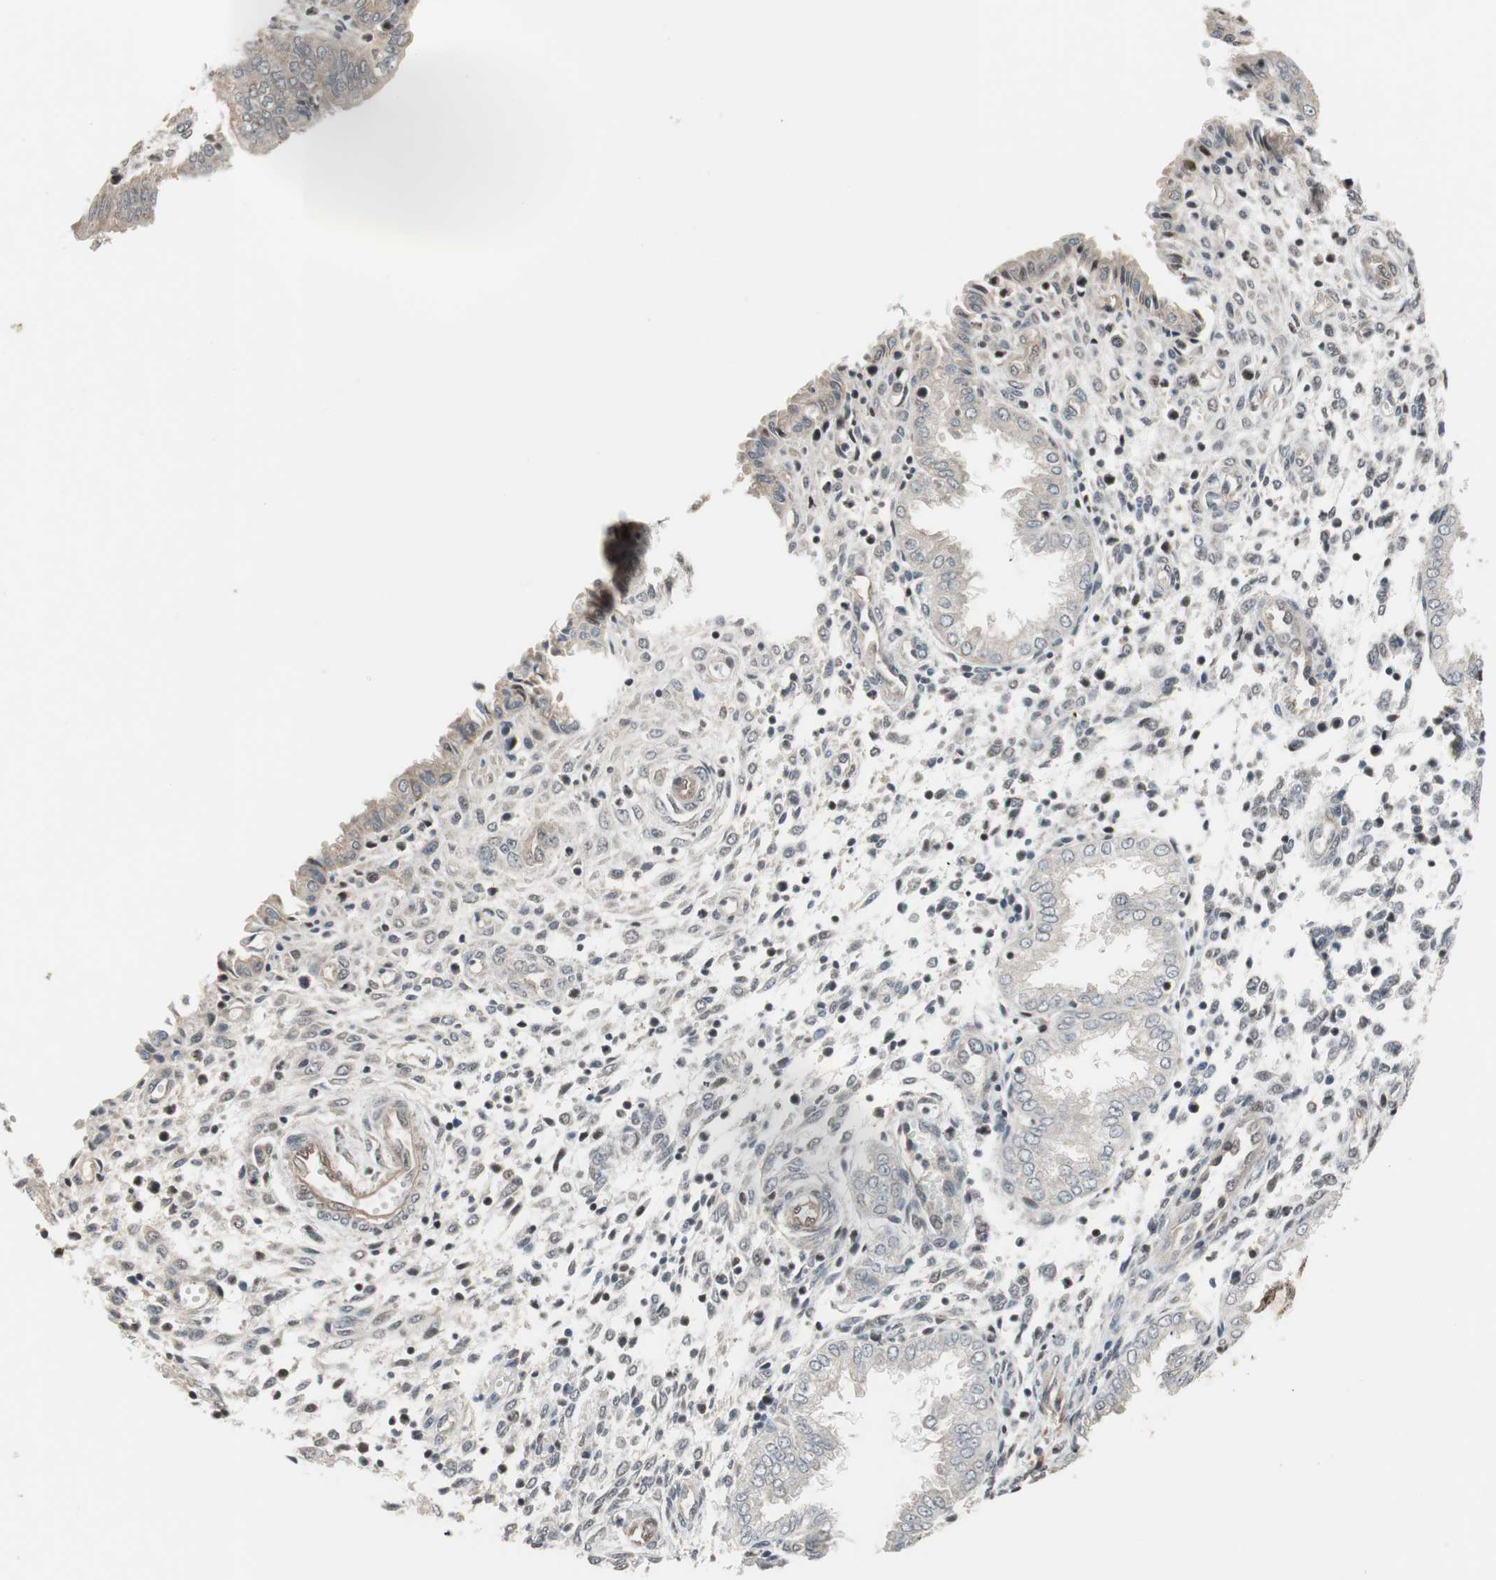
{"staining": {"intensity": "weak", "quantity": "25%-75%", "location": "nuclear"}, "tissue": "endometrium", "cell_type": "Cells in endometrial stroma", "image_type": "normal", "snomed": [{"axis": "morphology", "description": "Normal tissue, NOS"}, {"axis": "topography", "description": "Endometrium"}], "caption": "Immunohistochemistry (IHC) of normal endometrium exhibits low levels of weak nuclear staining in approximately 25%-75% of cells in endometrial stroma.", "gene": "DRAP1", "patient": {"sex": "female", "age": 33}}